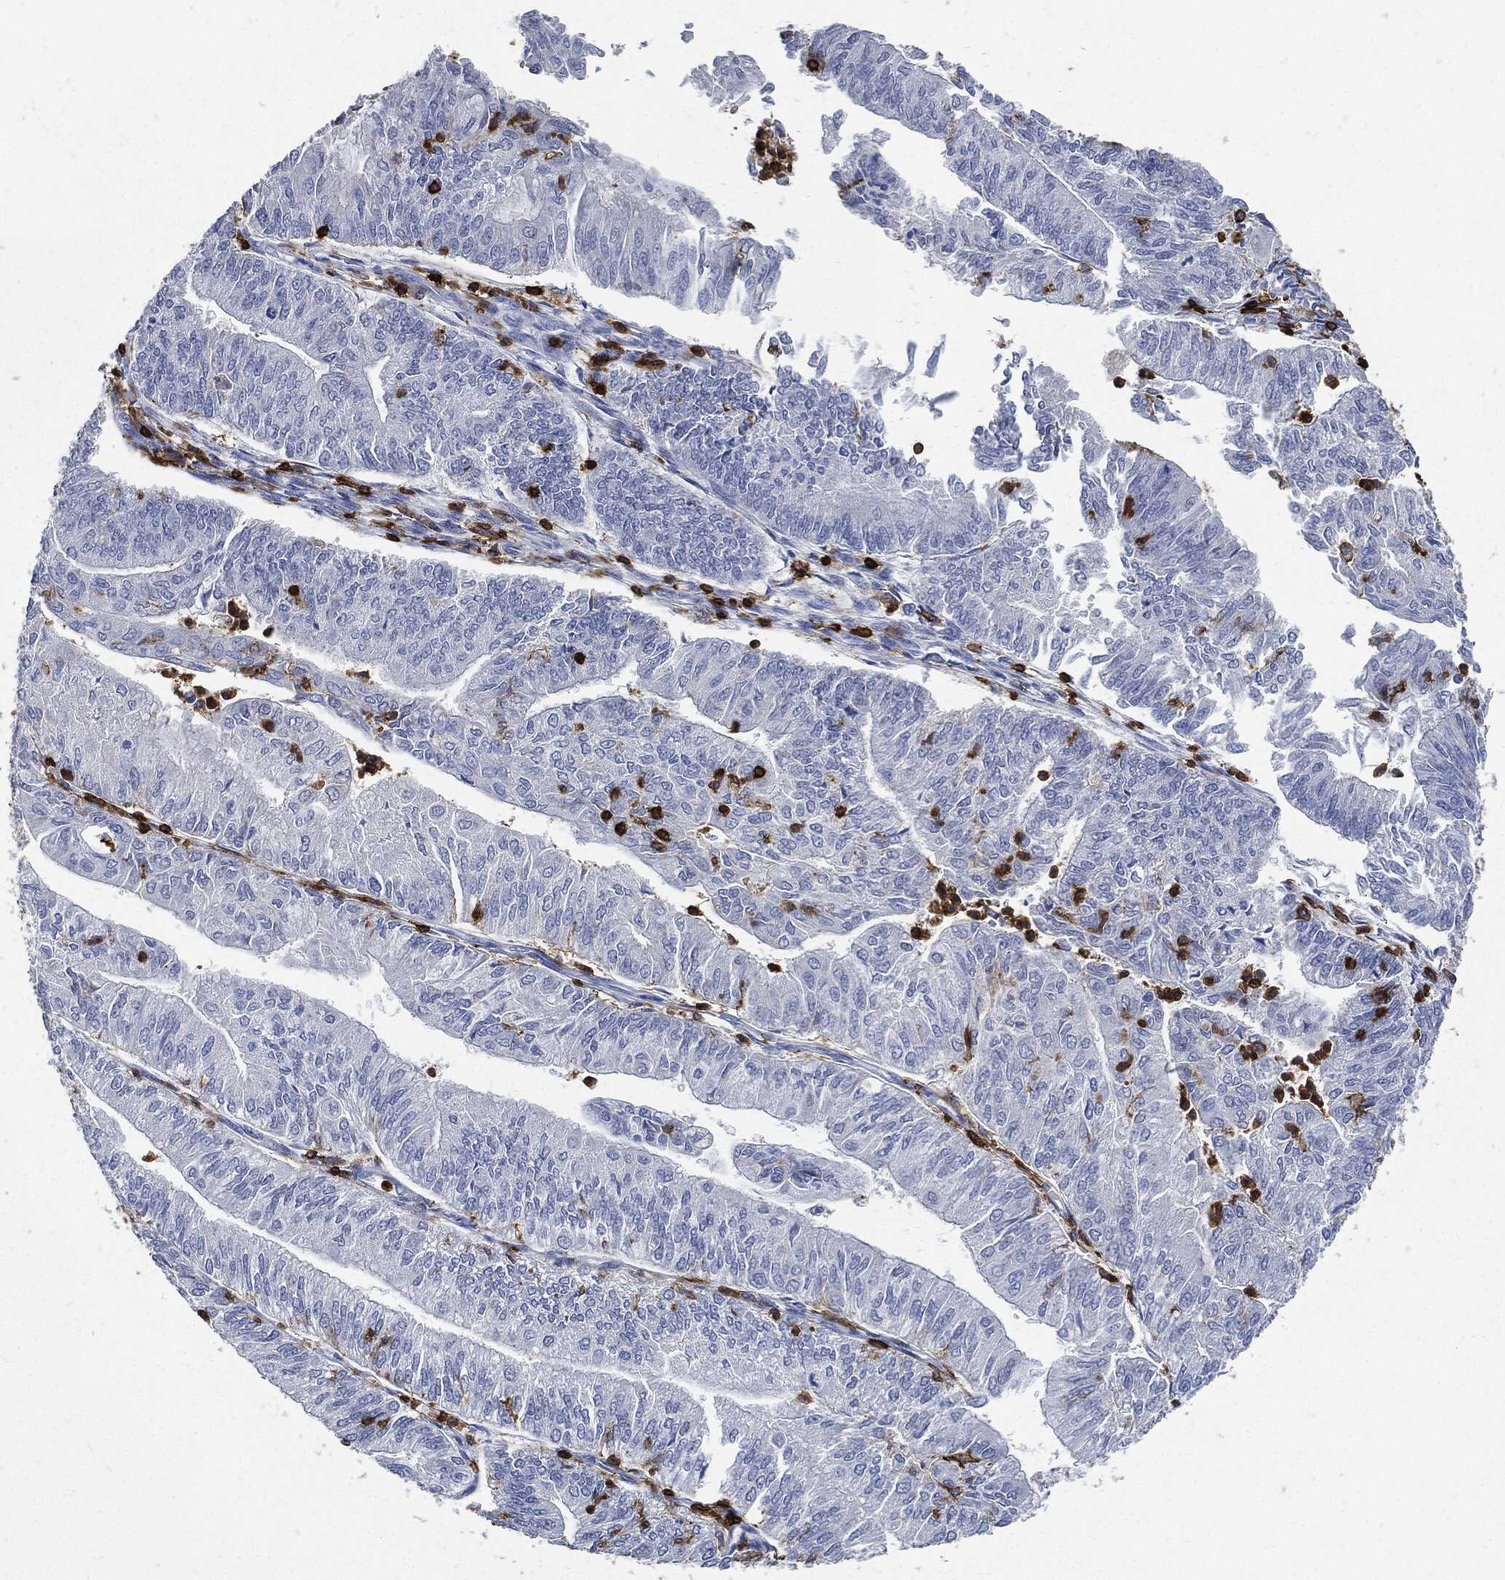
{"staining": {"intensity": "negative", "quantity": "none", "location": "none"}, "tissue": "endometrial cancer", "cell_type": "Tumor cells", "image_type": "cancer", "snomed": [{"axis": "morphology", "description": "Adenocarcinoma, NOS"}, {"axis": "topography", "description": "Endometrium"}], "caption": "A histopathology image of human endometrial cancer (adenocarcinoma) is negative for staining in tumor cells.", "gene": "PTPRC", "patient": {"sex": "female", "age": 59}}